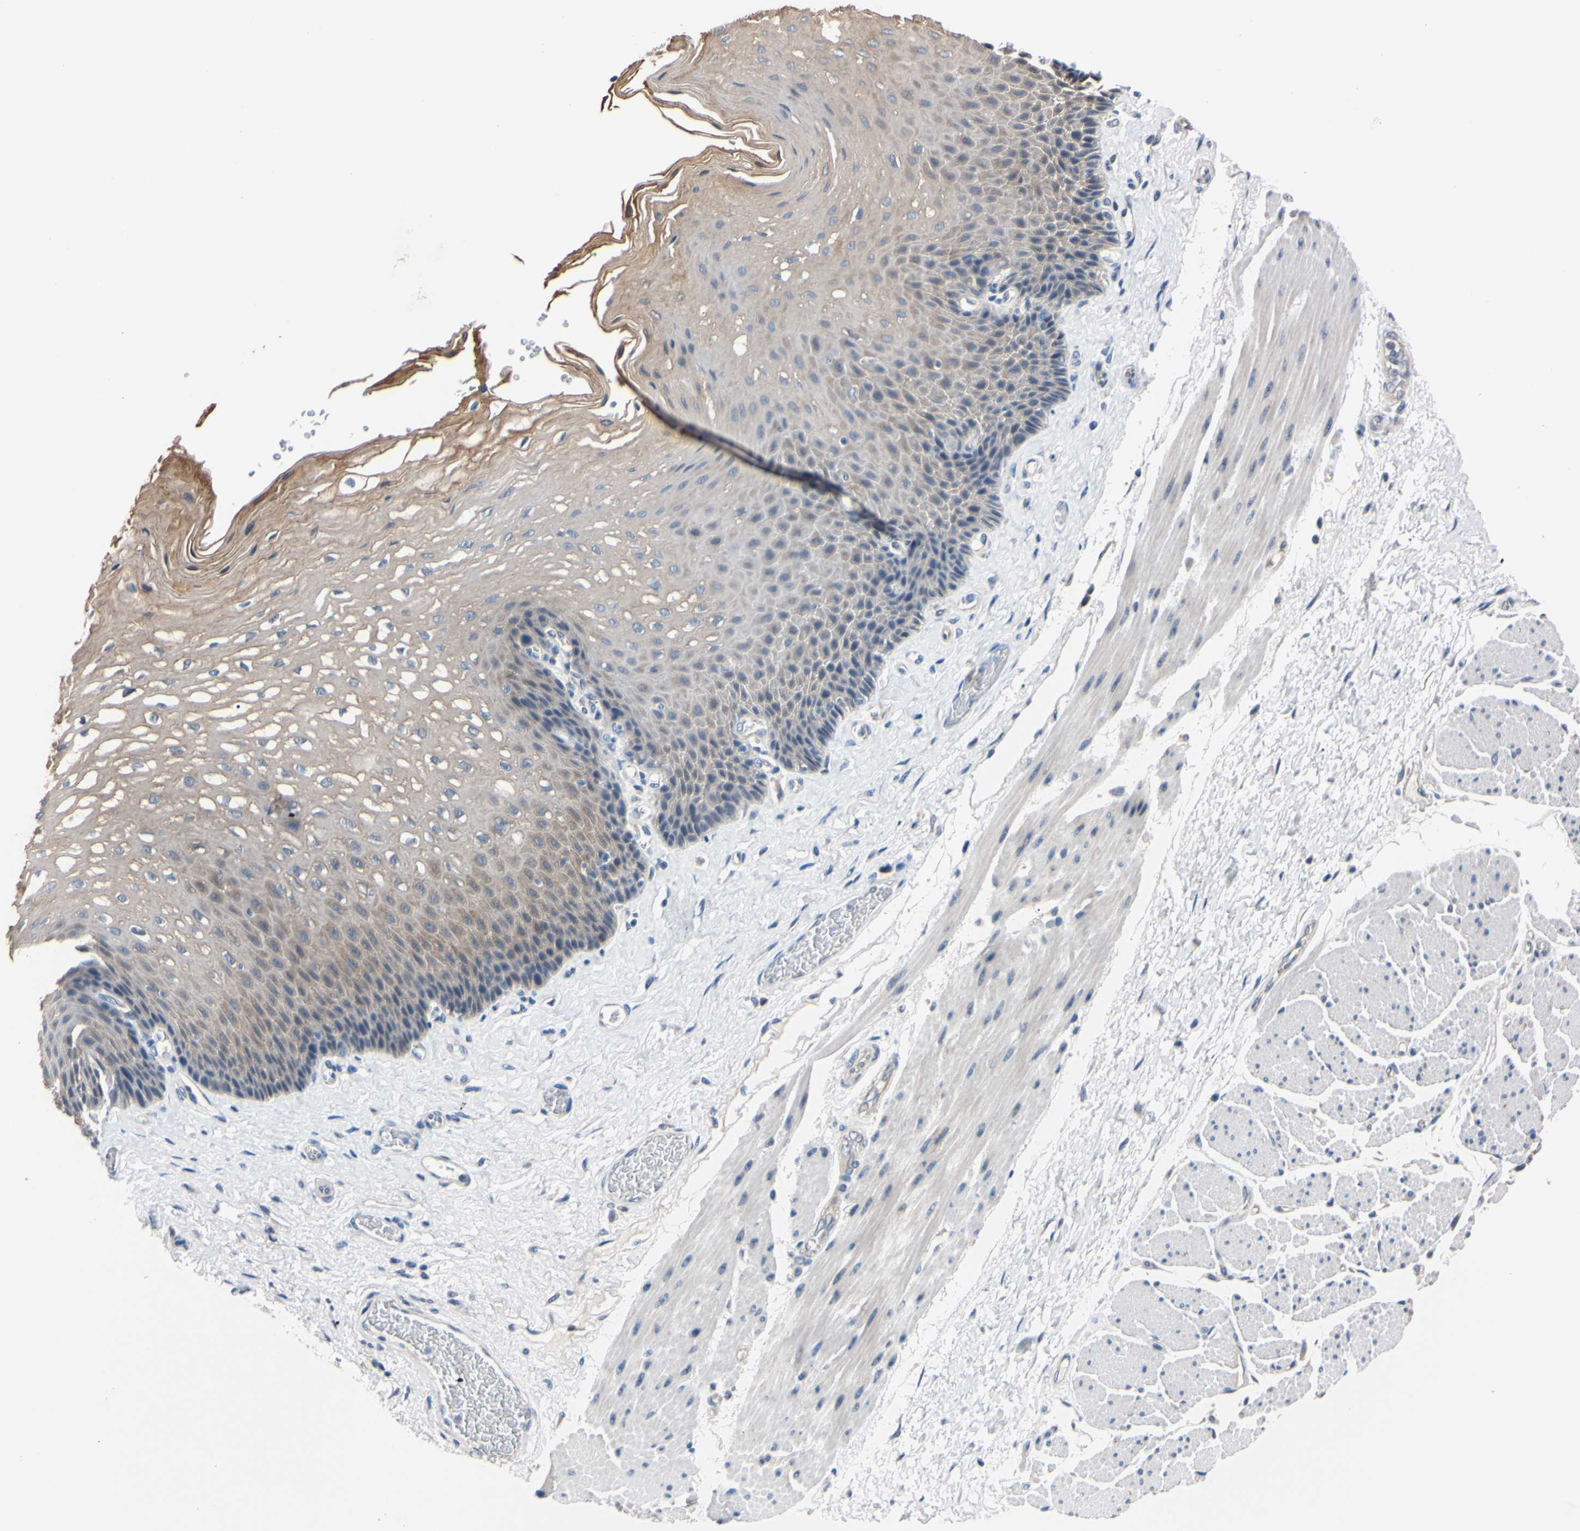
{"staining": {"intensity": "weak", "quantity": ">75%", "location": "cytoplasmic/membranous"}, "tissue": "esophagus", "cell_type": "Squamous epithelial cells", "image_type": "normal", "snomed": [{"axis": "morphology", "description": "Normal tissue, NOS"}, {"axis": "topography", "description": "Esophagus"}], "caption": "Esophagus stained with immunohistochemistry shows weak cytoplasmic/membranous staining in about >75% of squamous epithelial cells.", "gene": "RARS1", "patient": {"sex": "female", "age": 72}}